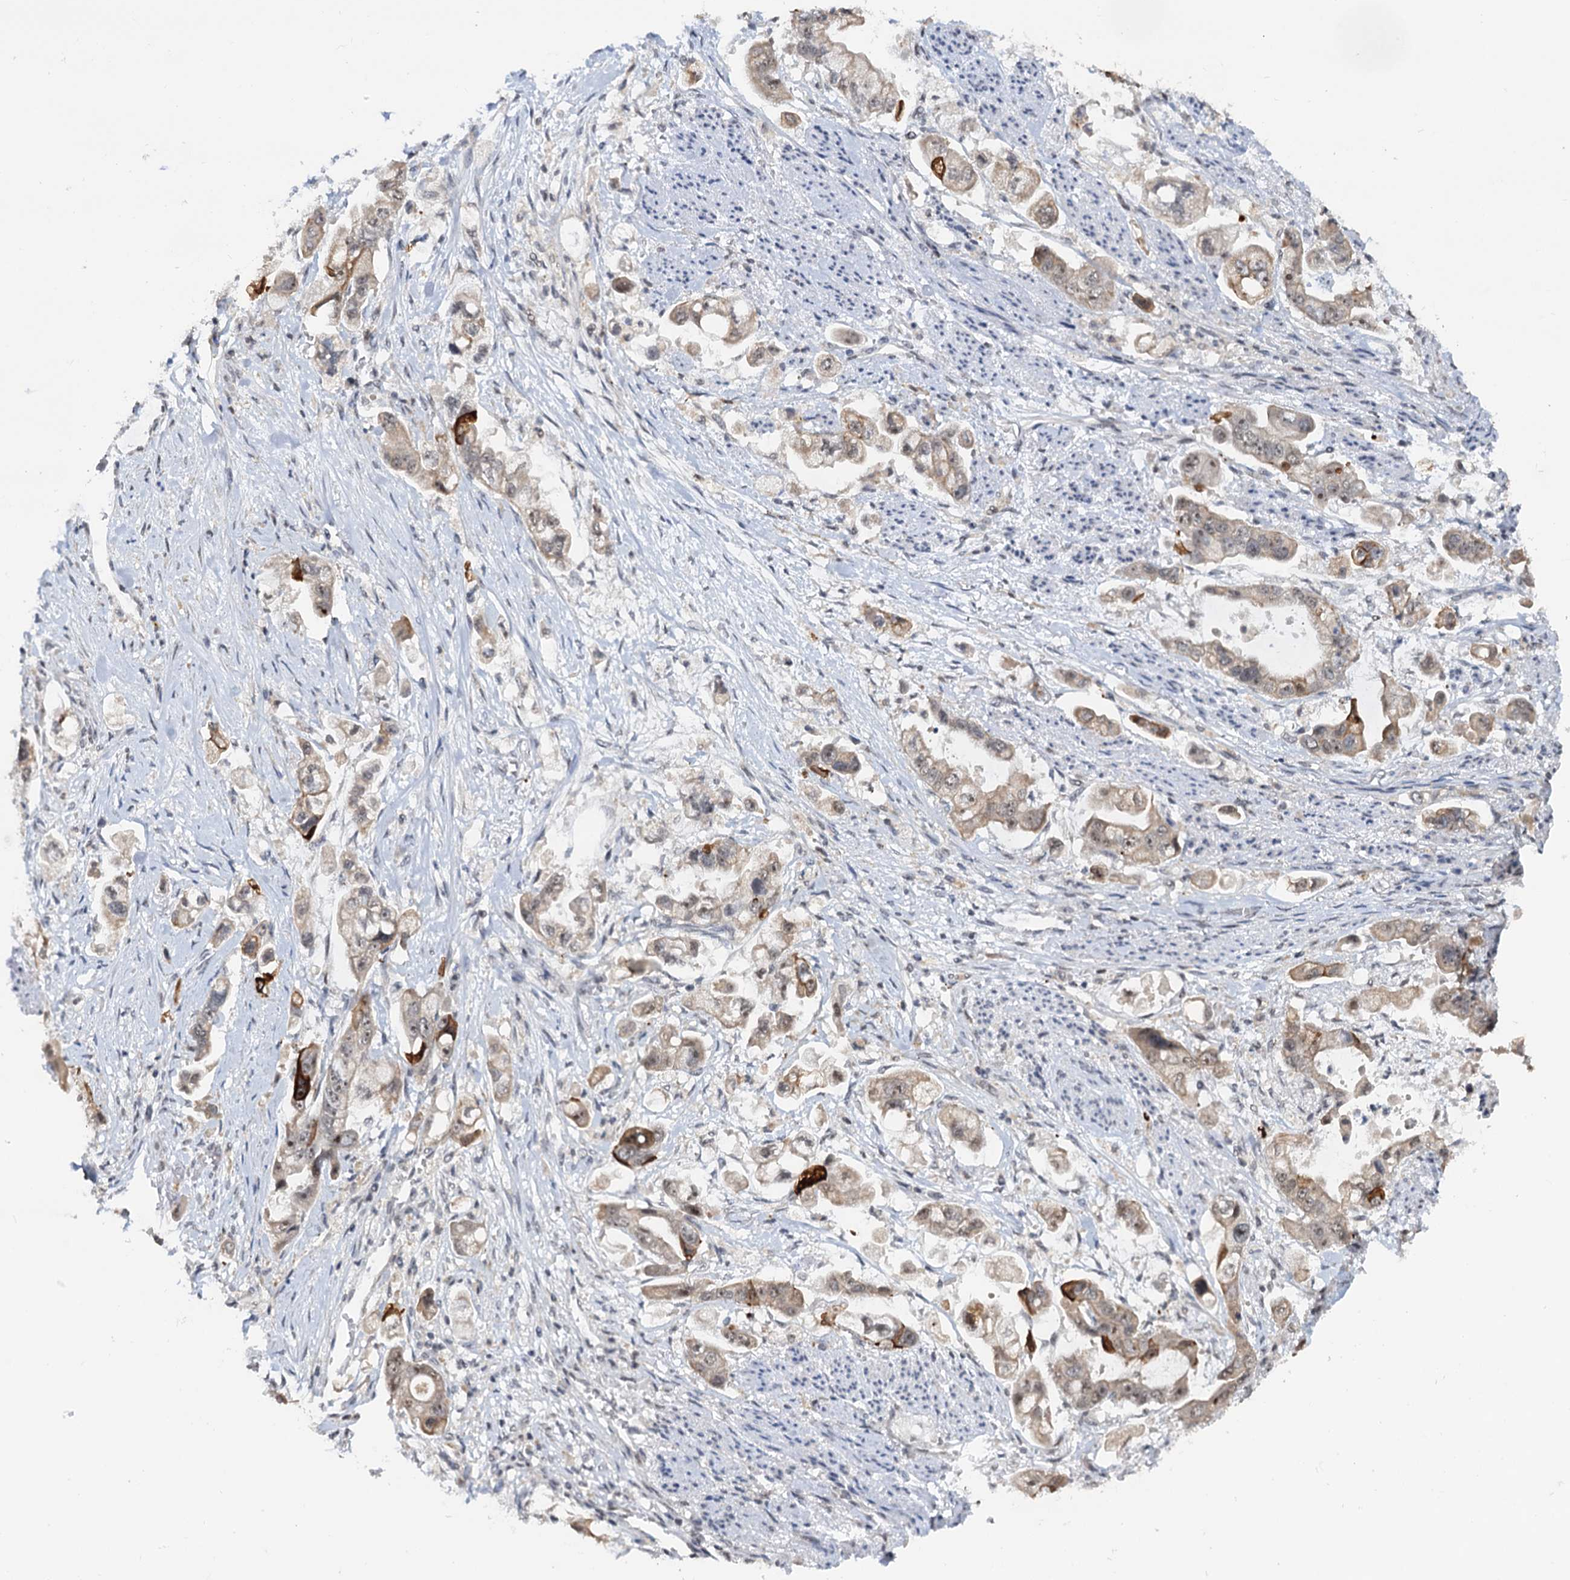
{"staining": {"intensity": "strong", "quantity": "<25%", "location": "cytoplasmic/membranous"}, "tissue": "stomach cancer", "cell_type": "Tumor cells", "image_type": "cancer", "snomed": [{"axis": "morphology", "description": "Adenocarcinoma, NOS"}, {"axis": "topography", "description": "Stomach"}], "caption": "Stomach adenocarcinoma was stained to show a protein in brown. There is medium levels of strong cytoplasmic/membranous staining in about <25% of tumor cells.", "gene": "NAT10", "patient": {"sex": "male", "age": 62}}